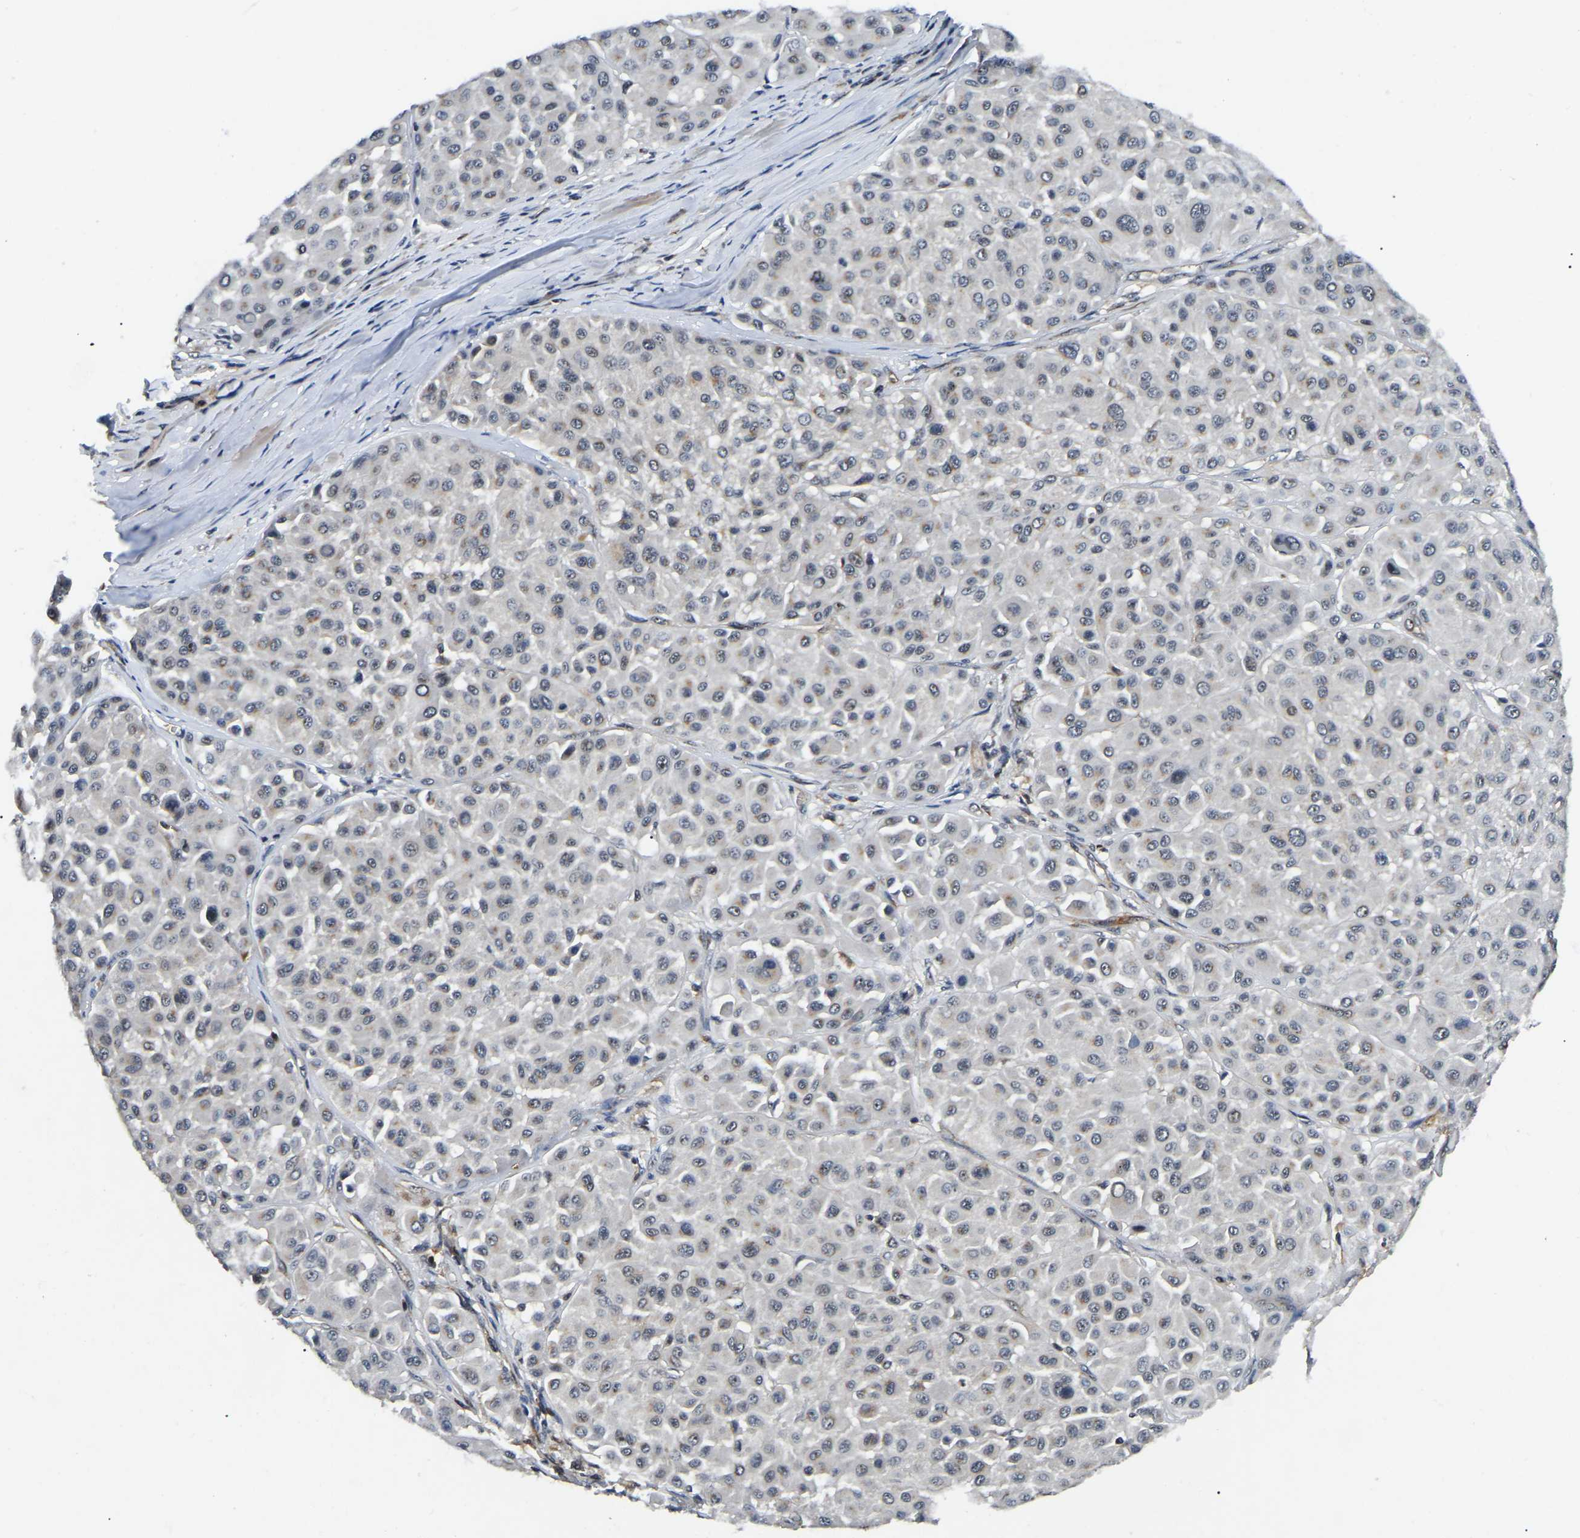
{"staining": {"intensity": "negative", "quantity": "none", "location": "none"}, "tissue": "melanoma", "cell_type": "Tumor cells", "image_type": "cancer", "snomed": [{"axis": "morphology", "description": "Malignant melanoma, Metastatic site"}, {"axis": "topography", "description": "Soft tissue"}], "caption": "DAB (3,3'-diaminobenzidine) immunohistochemical staining of human malignant melanoma (metastatic site) reveals no significant staining in tumor cells.", "gene": "RBM28", "patient": {"sex": "male", "age": 41}}